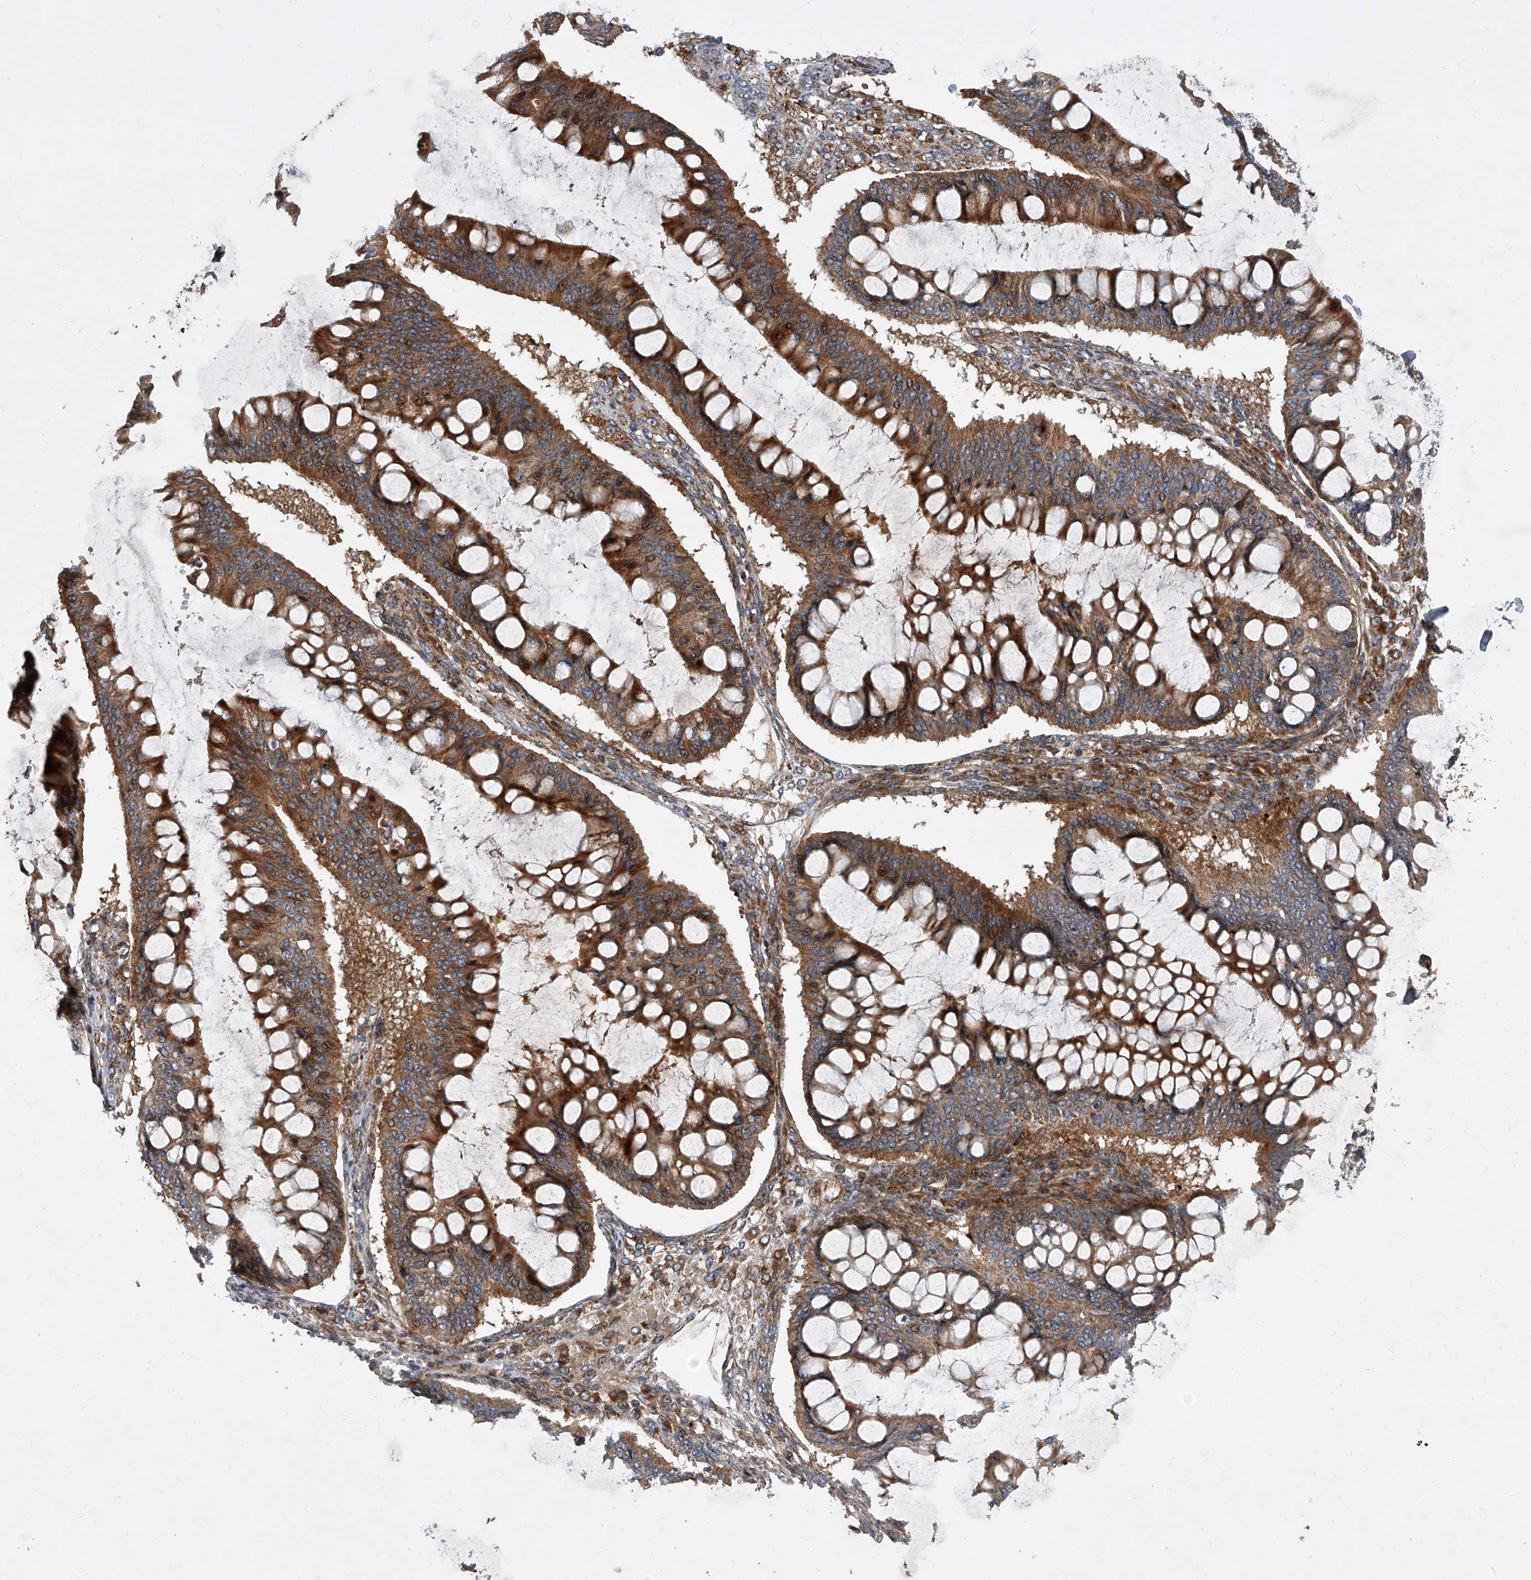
{"staining": {"intensity": "strong", "quantity": ">75%", "location": "cytoplasmic/membranous"}, "tissue": "ovarian cancer", "cell_type": "Tumor cells", "image_type": "cancer", "snomed": [{"axis": "morphology", "description": "Cystadenocarcinoma, mucinous, NOS"}, {"axis": "topography", "description": "Ovary"}], "caption": "A high amount of strong cytoplasmic/membranous expression is present in about >75% of tumor cells in mucinous cystadenocarcinoma (ovarian) tissue.", "gene": "USP47", "patient": {"sex": "female", "age": 73}}